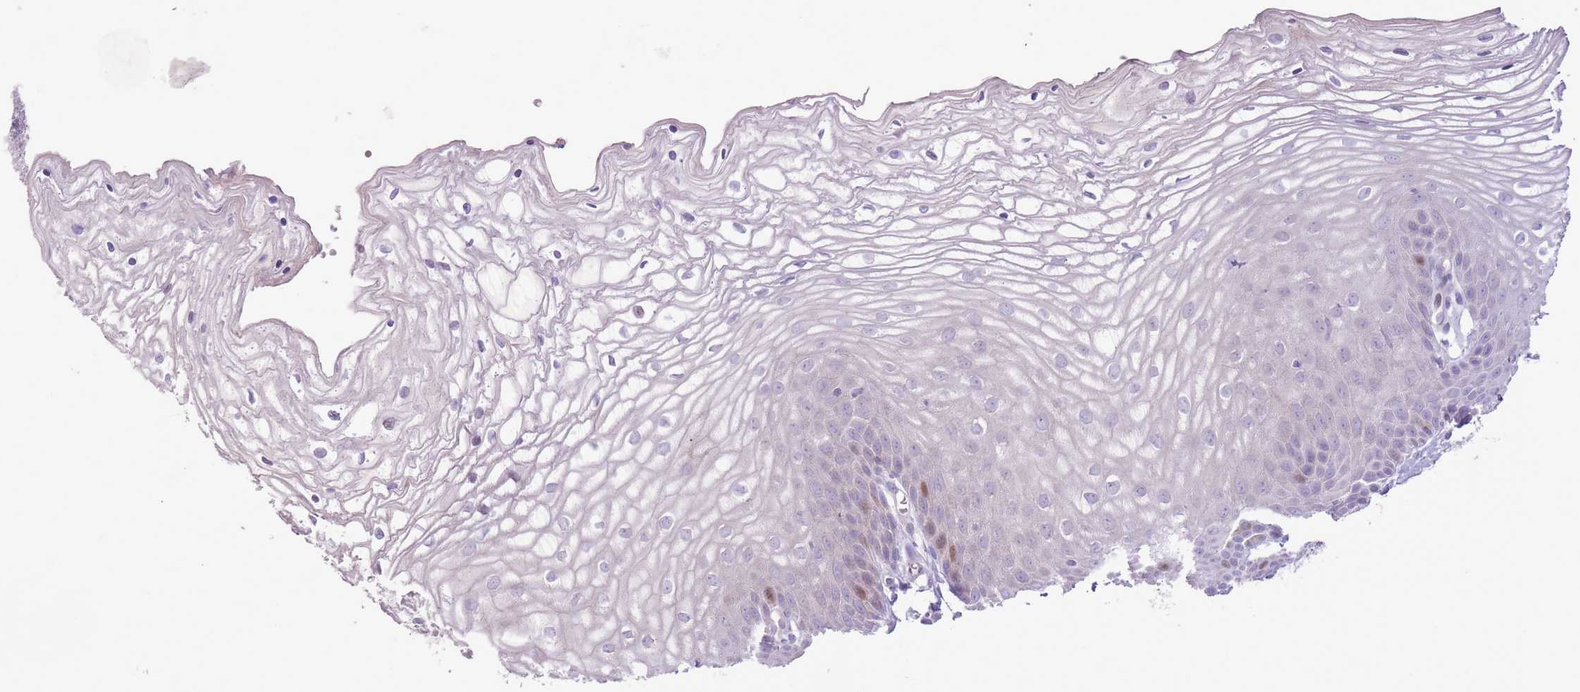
{"staining": {"intensity": "moderate", "quantity": "<25%", "location": "nuclear"}, "tissue": "vagina", "cell_type": "Squamous epithelial cells", "image_type": "normal", "snomed": [{"axis": "morphology", "description": "Normal tissue, NOS"}, {"axis": "topography", "description": "Vagina"}, {"axis": "topography", "description": "Cervix"}], "caption": "Immunohistochemistry (IHC) of unremarkable human vagina shows low levels of moderate nuclear positivity in approximately <25% of squamous epithelial cells.", "gene": "GMNN", "patient": {"sex": "female", "age": 40}}